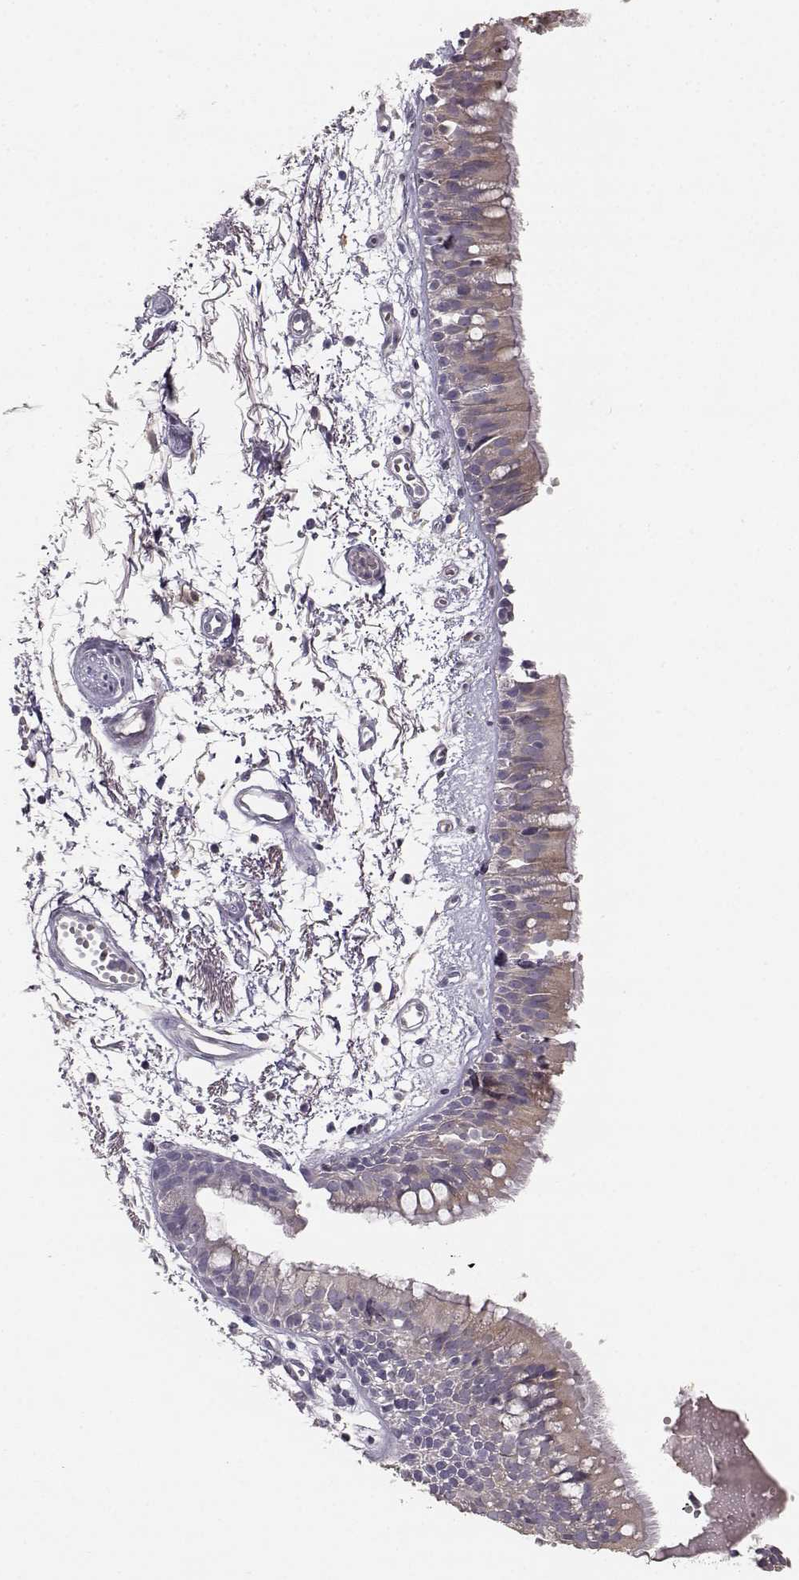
{"staining": {"intensity": "weak", "quantity": ">75%", "location": "cytoplasmic/membranous"}, "tissue": "bronchus", "cell_type": "Respiratory epithelial cells", "image_type": "normal", "snomed": [{"axis": "morphology", "description": "Normal tissue, NOS"}, {"axis": "morphology", "description": "Squamous cell carcinoma, NOS"}, {"axis": "topography", "description": "Cartilage tissue"}, {"axis": "topography", "description": "Bronchus"}, {"axis": "topography", "description": "Lung"}], "caption": "Respiratory epithelial cells show weak cytoplasmic/membranous staining in approximately >75% of cells in unremarkable bronchus.", "gene": "GHR", "patient": {"sex": "male", "age": 66}}